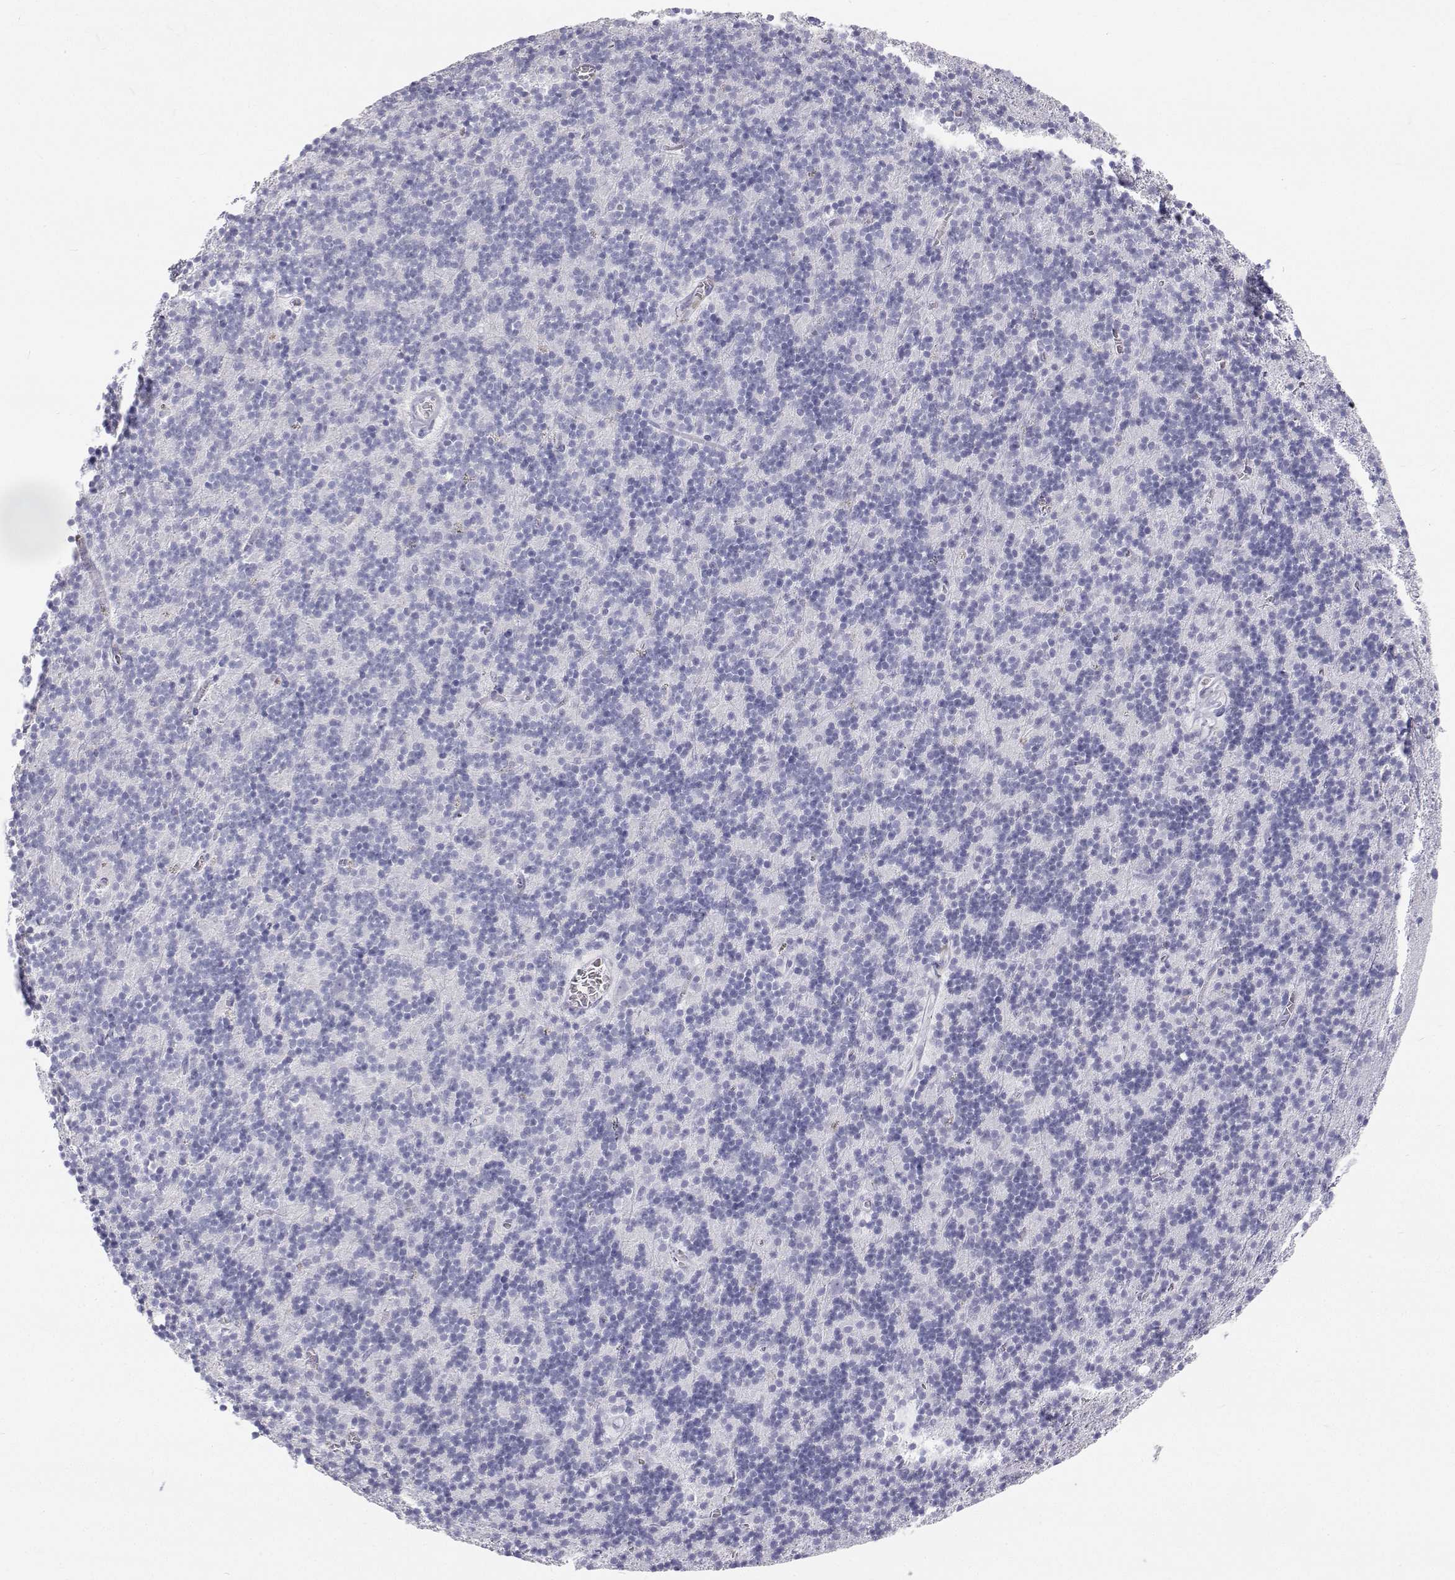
{"staining": {"intensity": "negative", "quantity": "none", "location": "none"}, "tissue": "cerebellum", "cell_type": "Cells in granular layer", "image_type": "normal", "snomed": [{"axis": "morphology", "description": "Normal tissue, NOS"}, {"axis": "topography", "description": "Cerebellum"}], "caption": "IHC photomicrograph of benign cerebellum stained for a protein (brown), which shows no expression in cells in granular layer.", "gene": "SFTPB", "patient": {"sex": "male", "age": 70}}